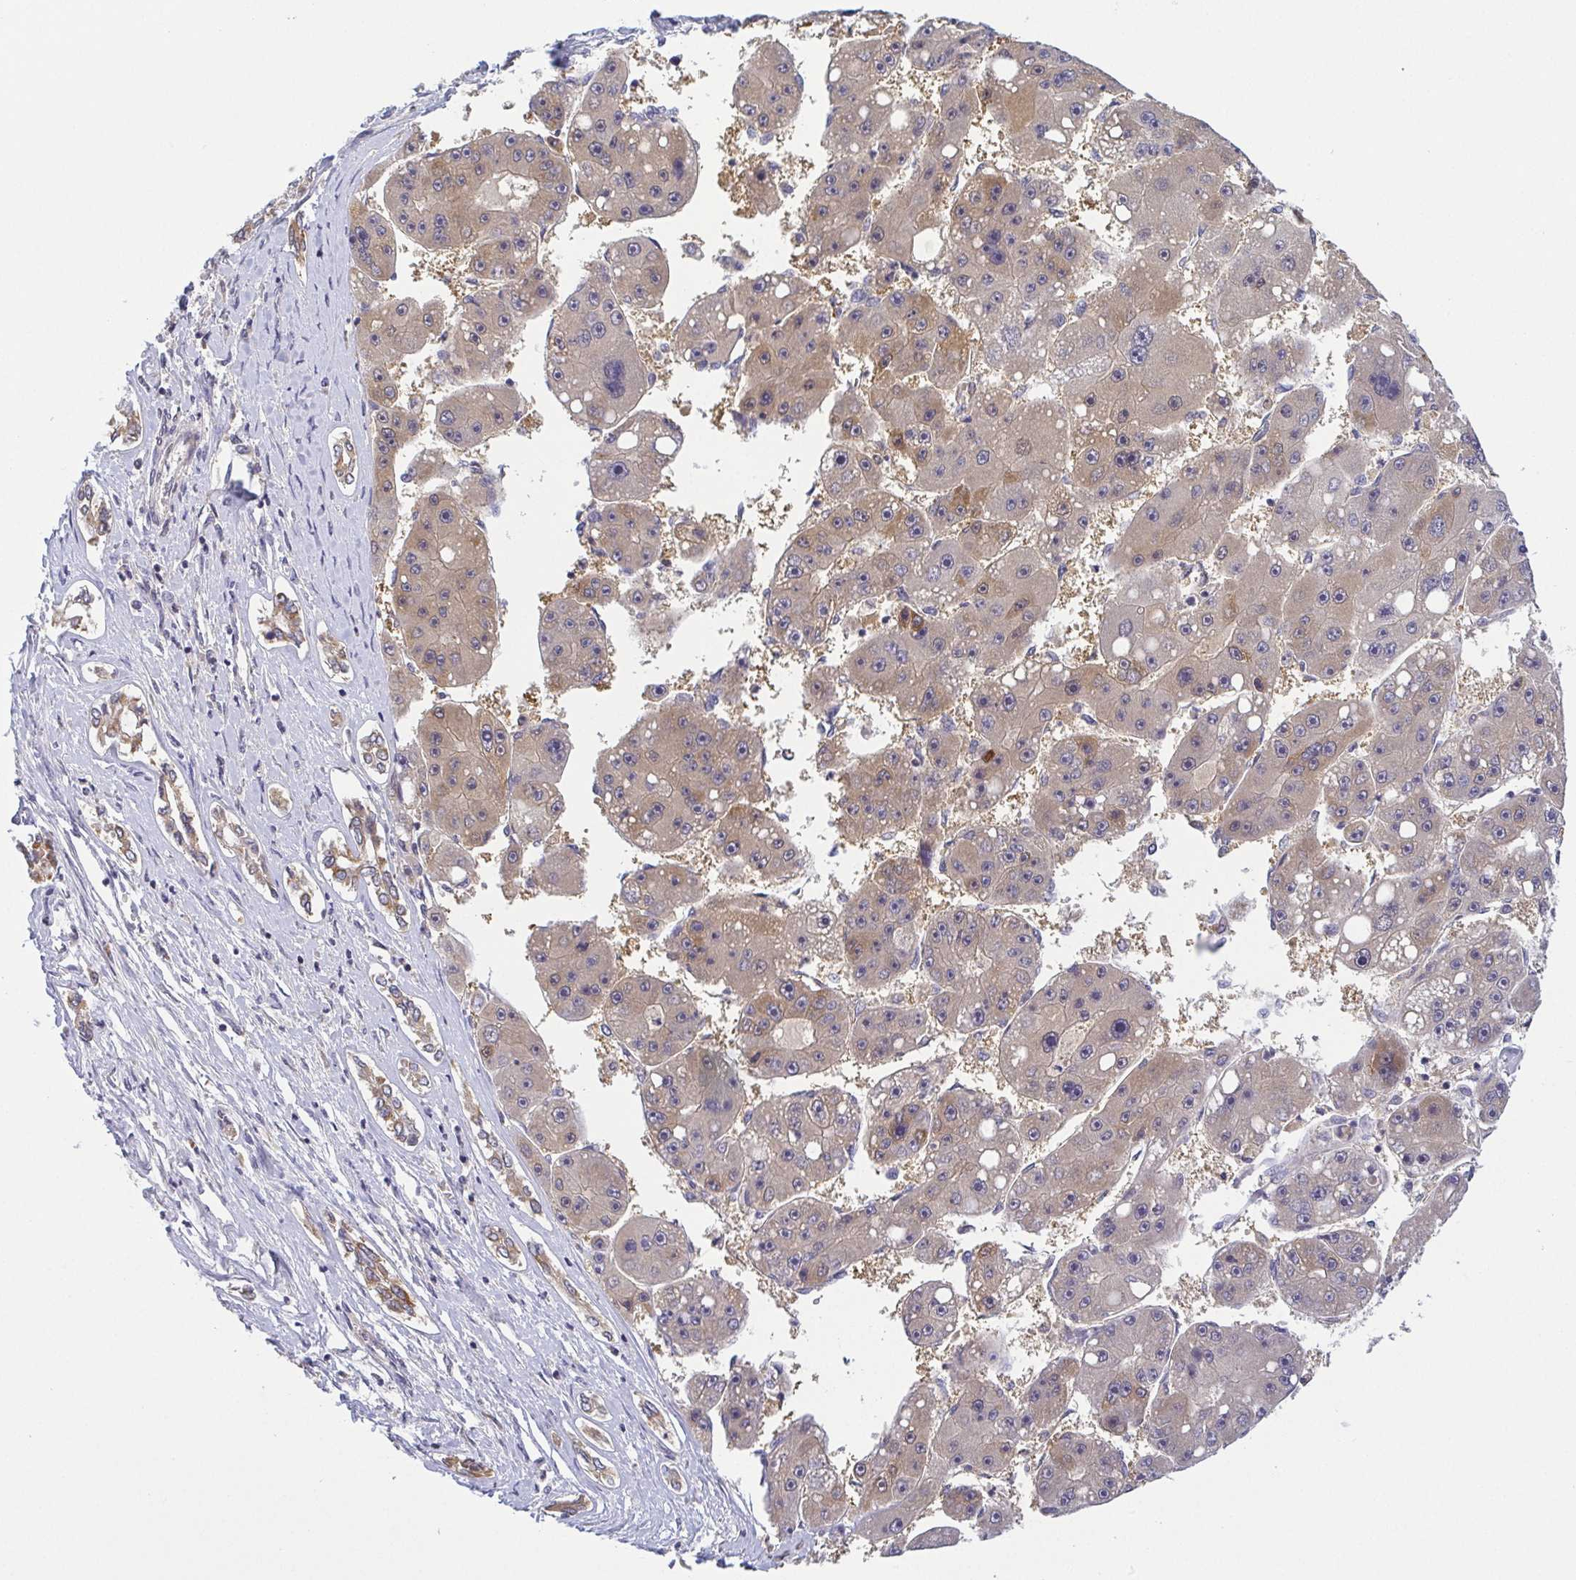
{"staining": {"intensity": "weak", "quantity": "25%-75%", "location": "cytoplasmic/membranous"}, "tissue": "liver cancer", "cell_type": "Tumor cells", "image_type": "cancer", "snomed": [{"axis": "morphology", "description": "Carcinoma, Hepatocellular, NOS"}, {"axis": "topography", "description": "Liver"}], "caption": "Immunohistochemical staining of liver cancer exhibits weak cytoplasmic/membranous protein staining in about 25%-75% of tumor cells.", "gene": "BCL2L1", "patient": {"sex": "female", "age": 61}}